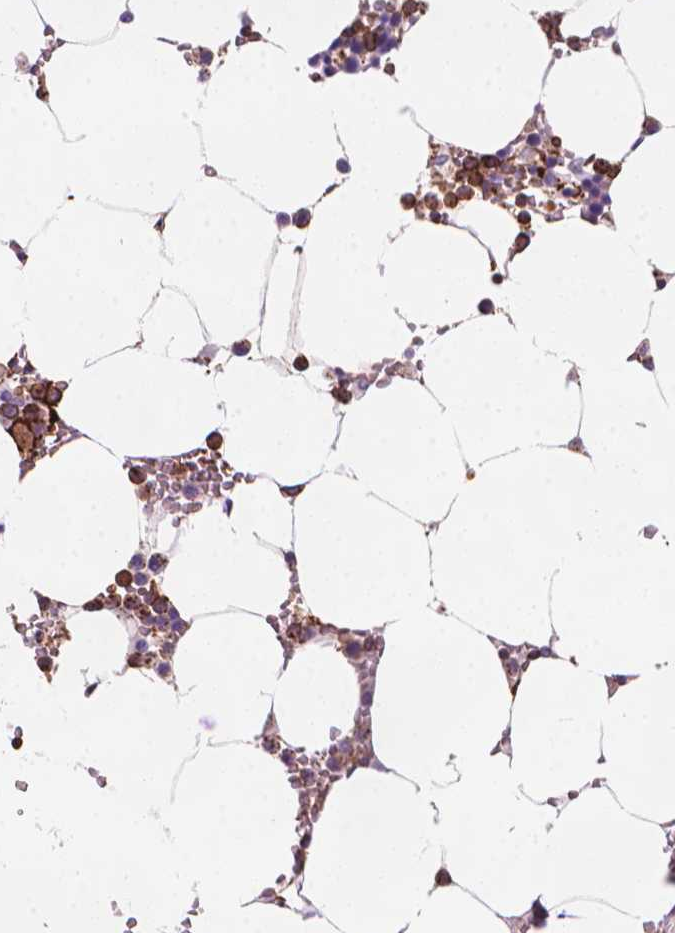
{"staining": {"intensity": "strong", "quantity": "25%-75%", "location": "cytoplasmic/membranous"}, "tissue": "bone marrow", "cell_type": "Hematopoietic cells", "image_type": "normal", "snomed": [{"axis": "morphology", "description": "Normal tissue, NOS"}, {"axis": "topography", "description": "Bone marrow"}], "caption": "Protein staining reveals strong cytoplasmic/membranous staining in about 25%-75% of hematopoietic cells in unremarkable bone marrow.", "gene": "PATJ", "patient": {"sex": "female", "age": 52}}